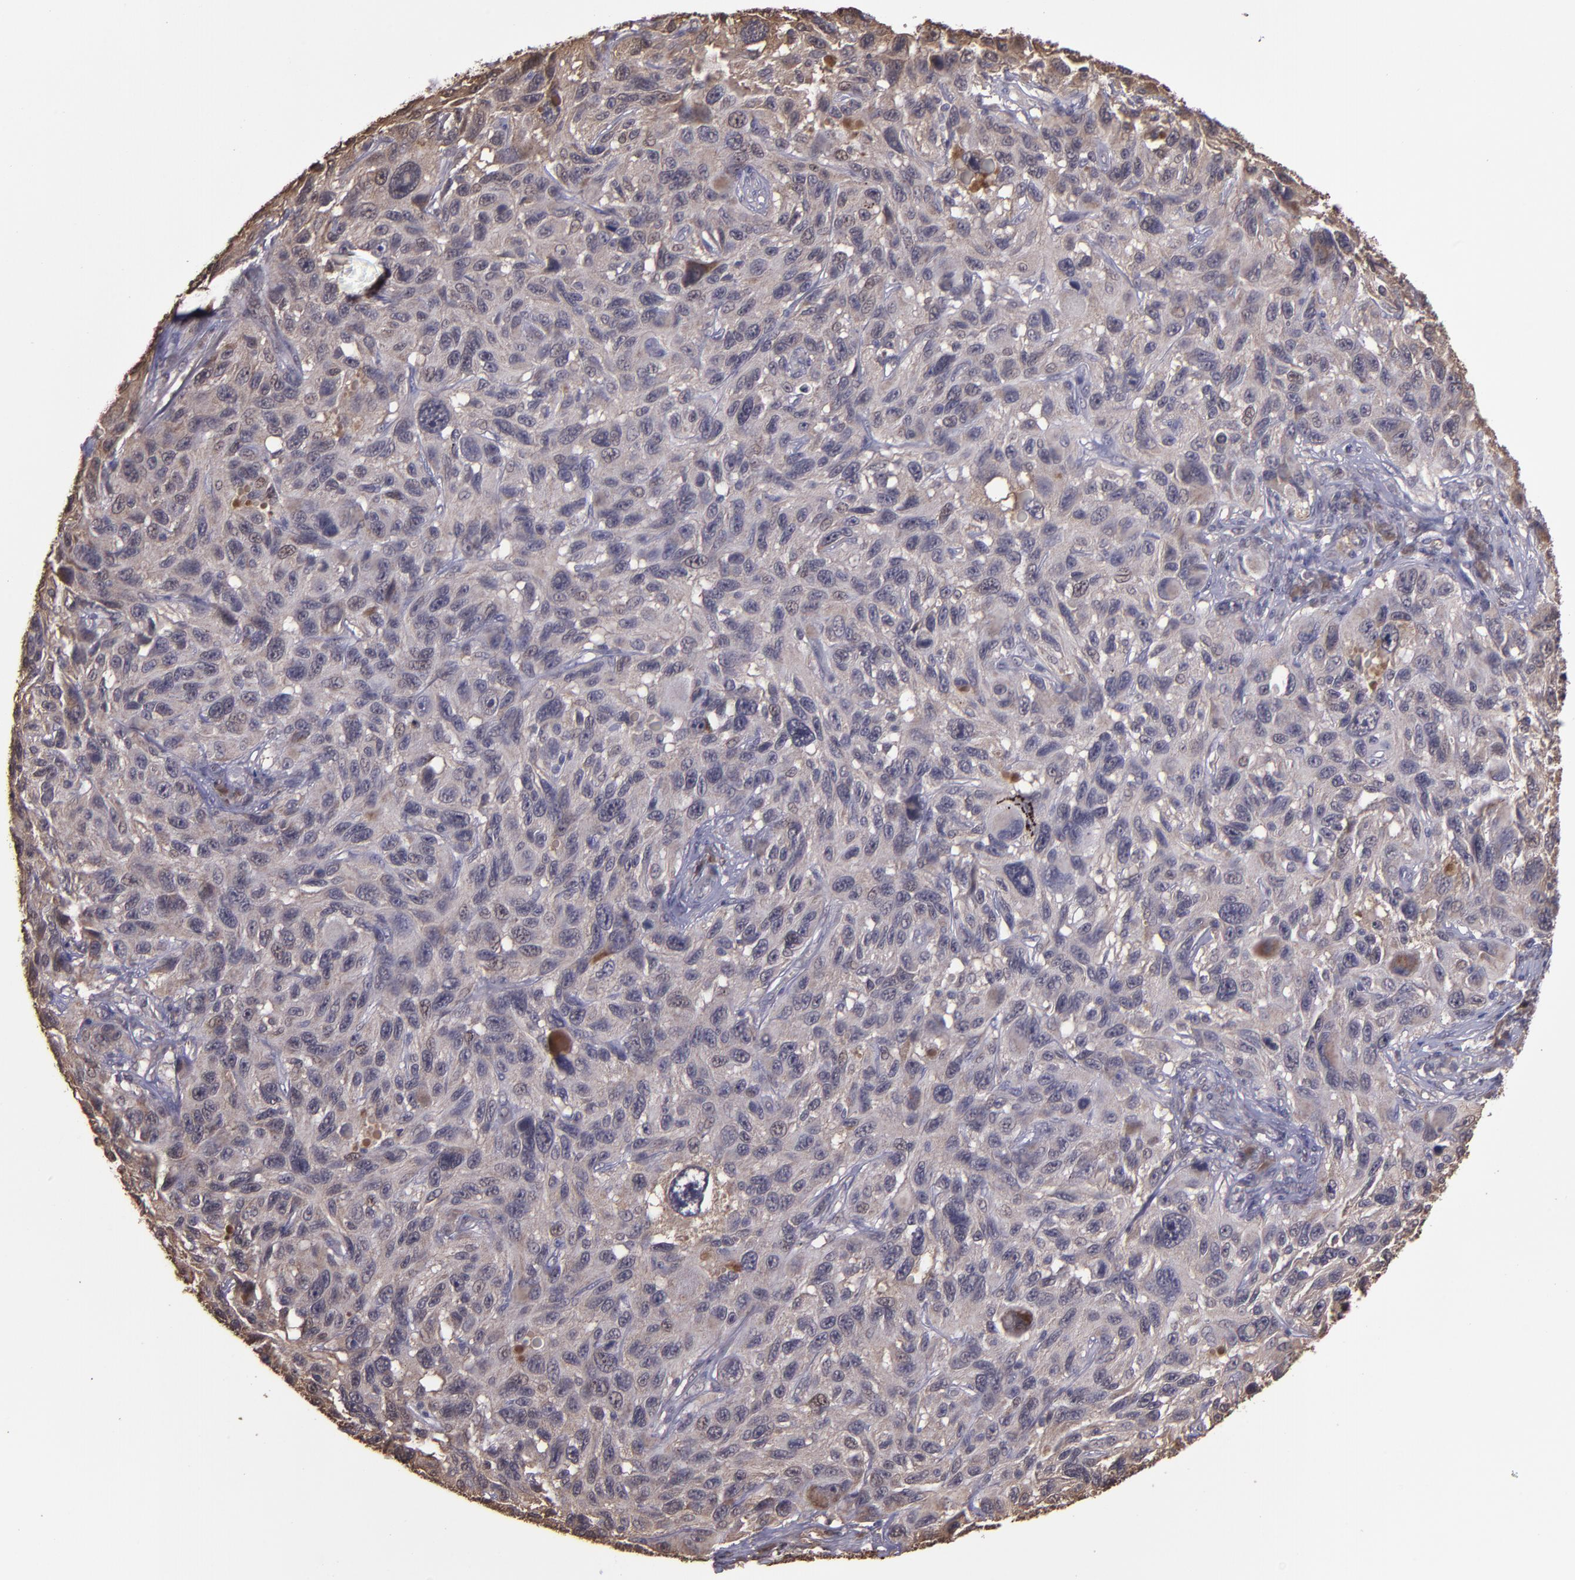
{"staining": {"intensity": "weak", "quantity": "25%-75%", "location": "cytoplasmic/membranous"}, "tissue": "melanoma", "cell_type": "Tumor cells", "image_type": "cancer", "snomed": [{"axis": "morphology", "description": "Malignant melanoma, NOS"}, {"axis": "topography", "description": "Skin"}], "caption": "This histopathology image exhibits IHC staining of human melanoma, with low weak cytoplasmic/membranous positivity in approximately 25%-75% of tumor cells.", "gene": "SERPINF2", "patient": {"sex": "male", "age": 53}}